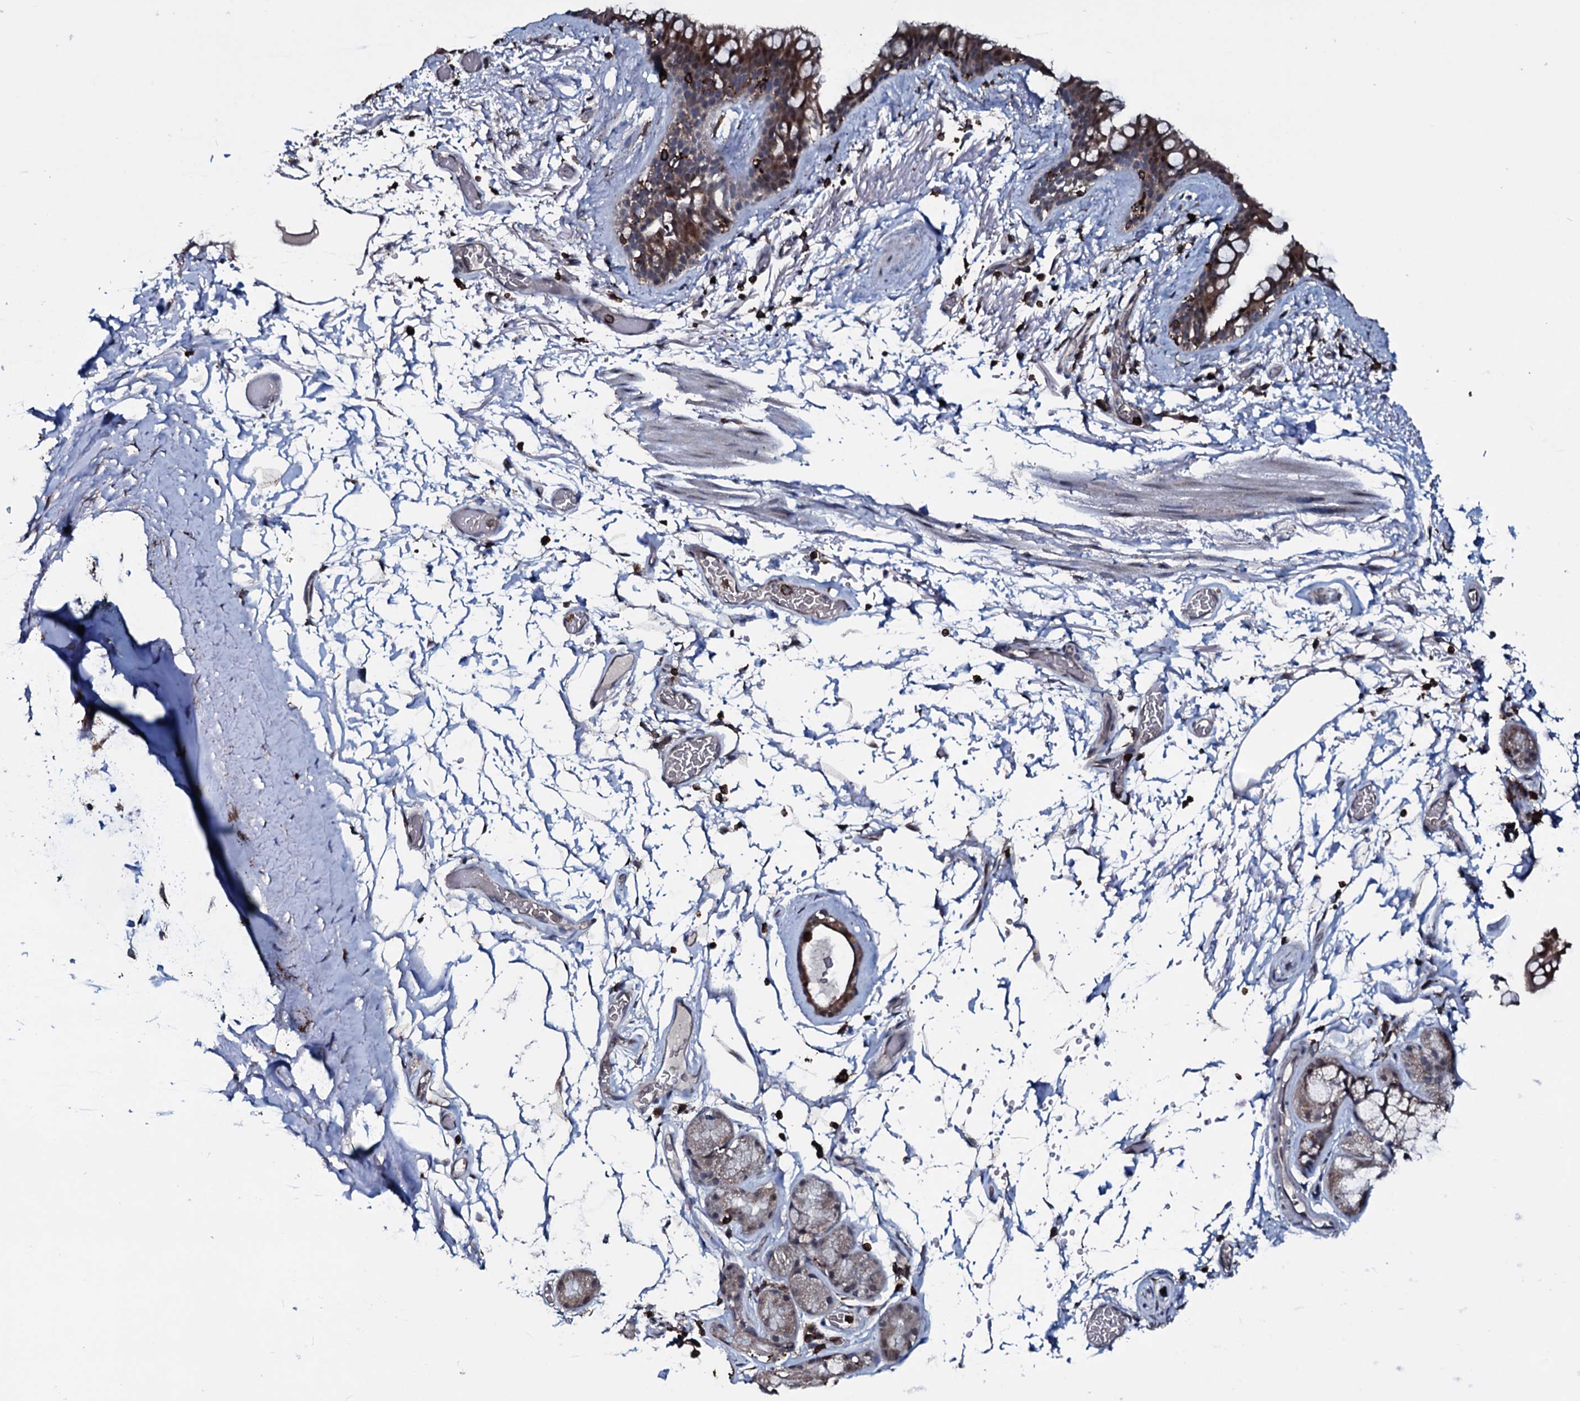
{"staining": {"intensity": "moderate", "quantity": ">75%", "location": "cytoplasmic/membranous"}, "tissue": "bronchus", "cell_type": "Respiratory epithelial cells", "image_type": "normal", "snomed": [{"axis": "morphology", "description": "Normal tissue, NOS"}, {"axis": "topography", "description": "Cartilage tissue"}], "caption": "Moderate cytoplasmic/membranous staining is present in approximately >75% of respiratory epithelial cells in unremarkable bronchus.", "gene": "OGFOD2", "patient": {"sex": "male", "age": 63}}